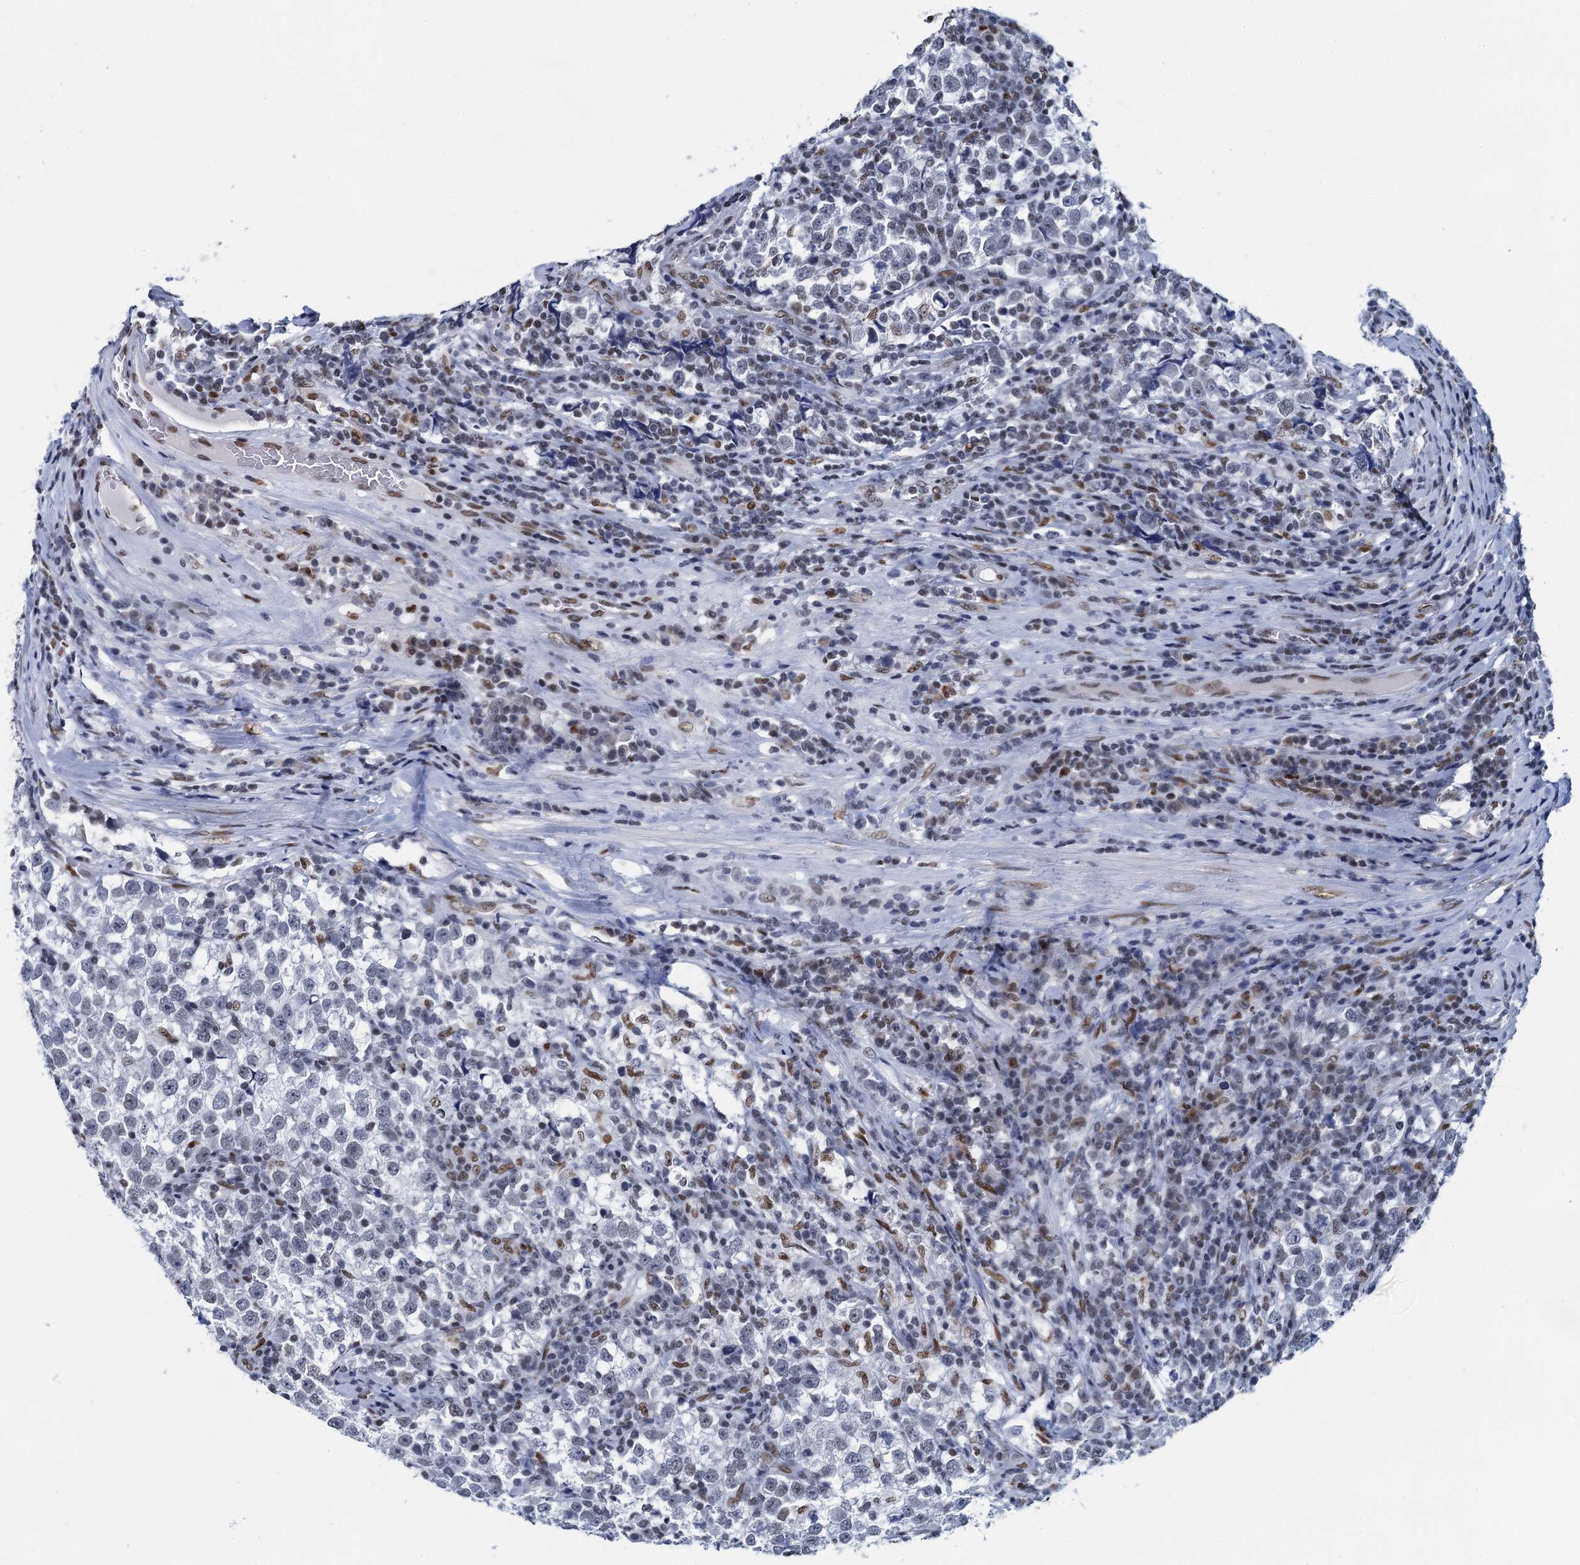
{"staining": {"intensity": "negative", "quantity": "none", "location": "none"}, "tissue": "testis cancer", "cell_type": "Tumor cells", "image_type": "cancer", "snomed": [{"axis": "morphology", "description": "Normal tissue, NOS"}, {"axis": "morphology", "description": "Seminoma, NOS"}, {"axis": "topography", "description": "Testis"}], "caption": "The photomicrograph demonstrates no staining of tumor cells in testis cancer.", "gene": "HNRNPUL2", "patient": {"sex": "male", "age": 43}}